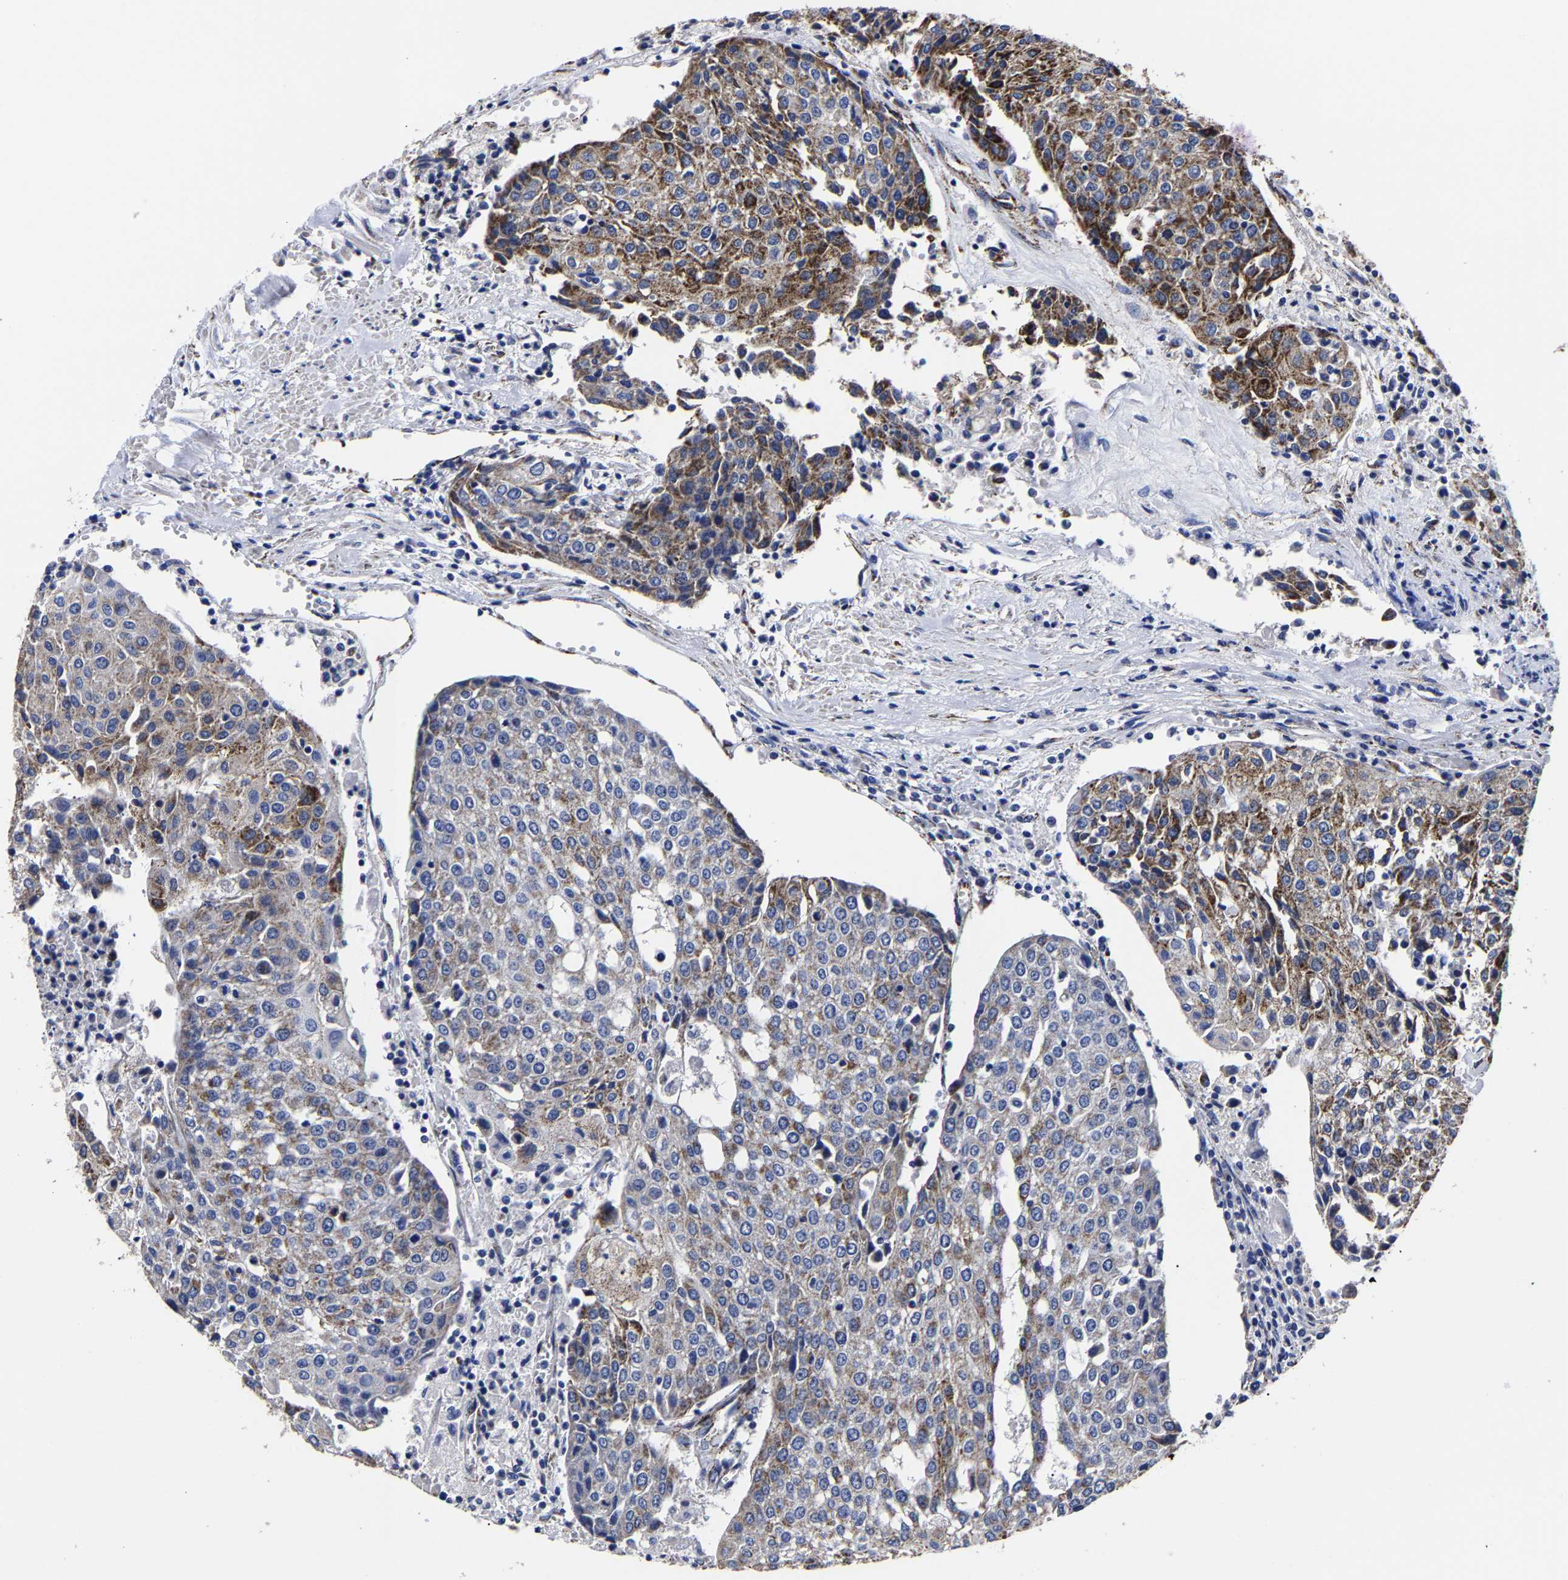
{"staining": {"intensity": "moderate", "quantity": "25%-75%", "location": "cytoplasmic/membranous"}, "tissue": "urothelial cancer", "cell_type": "Tumor cells", "image_type": "cancer", "snomed": [{"axis": "morphology", "description": "Urothelial carcinoma, High grade"}, {"axis": "topography", "description": "Urinary bladder"}], "caption": "Moderate cytoplasmic/membranous positivity is appreciated in about 25%-75% of tumor cells in urothelial cancer. The staining was performed using DAB to visualize the protein expression in brown, while the nuclei were stained in blue with hematoxylin (Magnification: 20x).", "gene": "AASS", "patient": {"sex": "female", "age": 85}}